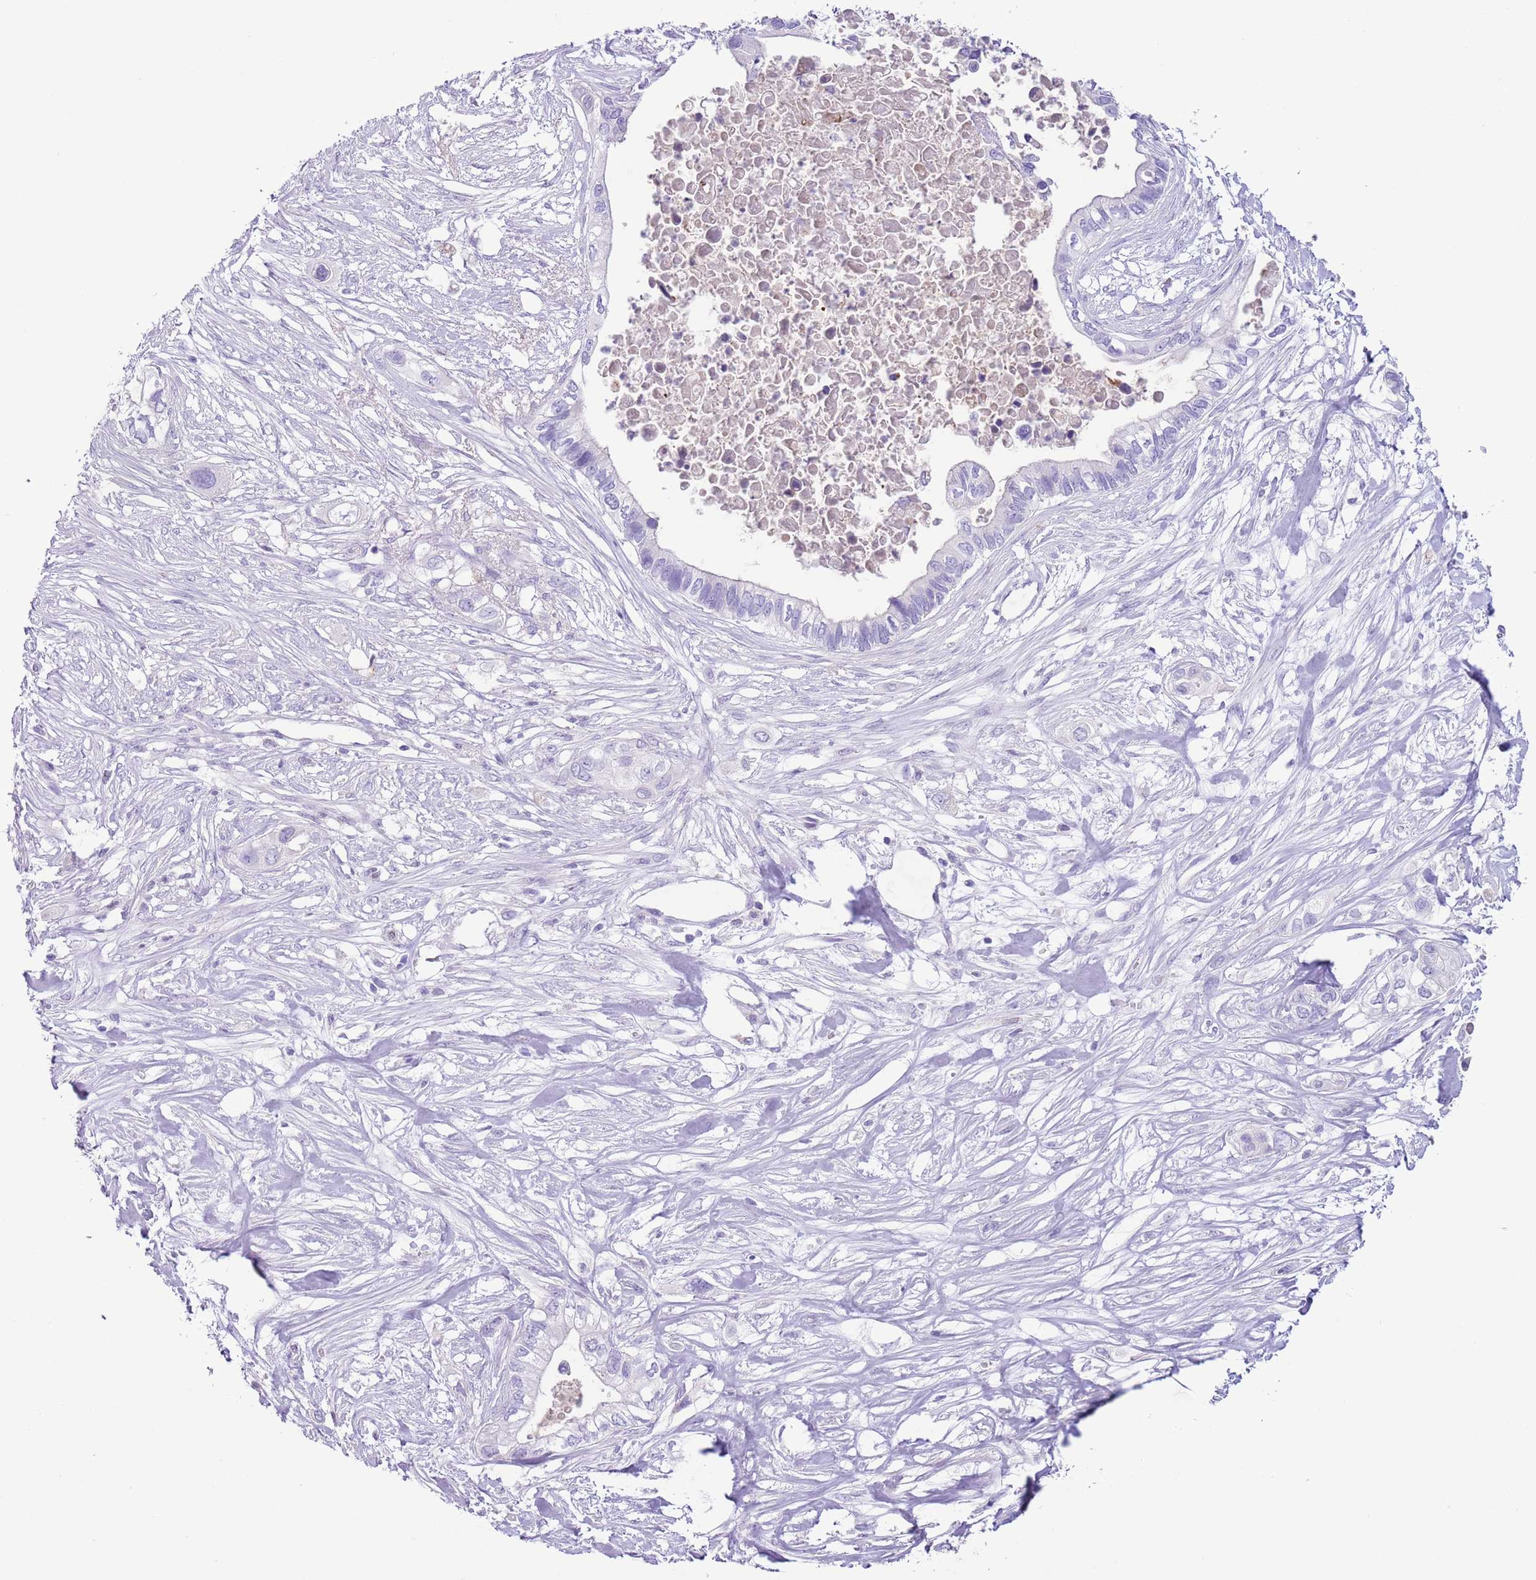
{"staining": {"intensity": "negative", "quantity": "none", "location": "none"}, "tissue": "pancreatic cancer", "cell_type": "Tumor cells", "image_type": "cancer", "snomed": [{"axis": "morphology", "description": "Adenocarcinoma, NOS"}, {"axis": "topography", "description": "Pancreas"}], "caption": "High magnification brightfield microscopy of pancreatic adenocarcinoma stained with DAB (brown) and counterstained with hematoxylin (blue): tumor cells show no significant staining.", "gene": "ZNF697", "patient": {"sex": "female", "age": 63}}